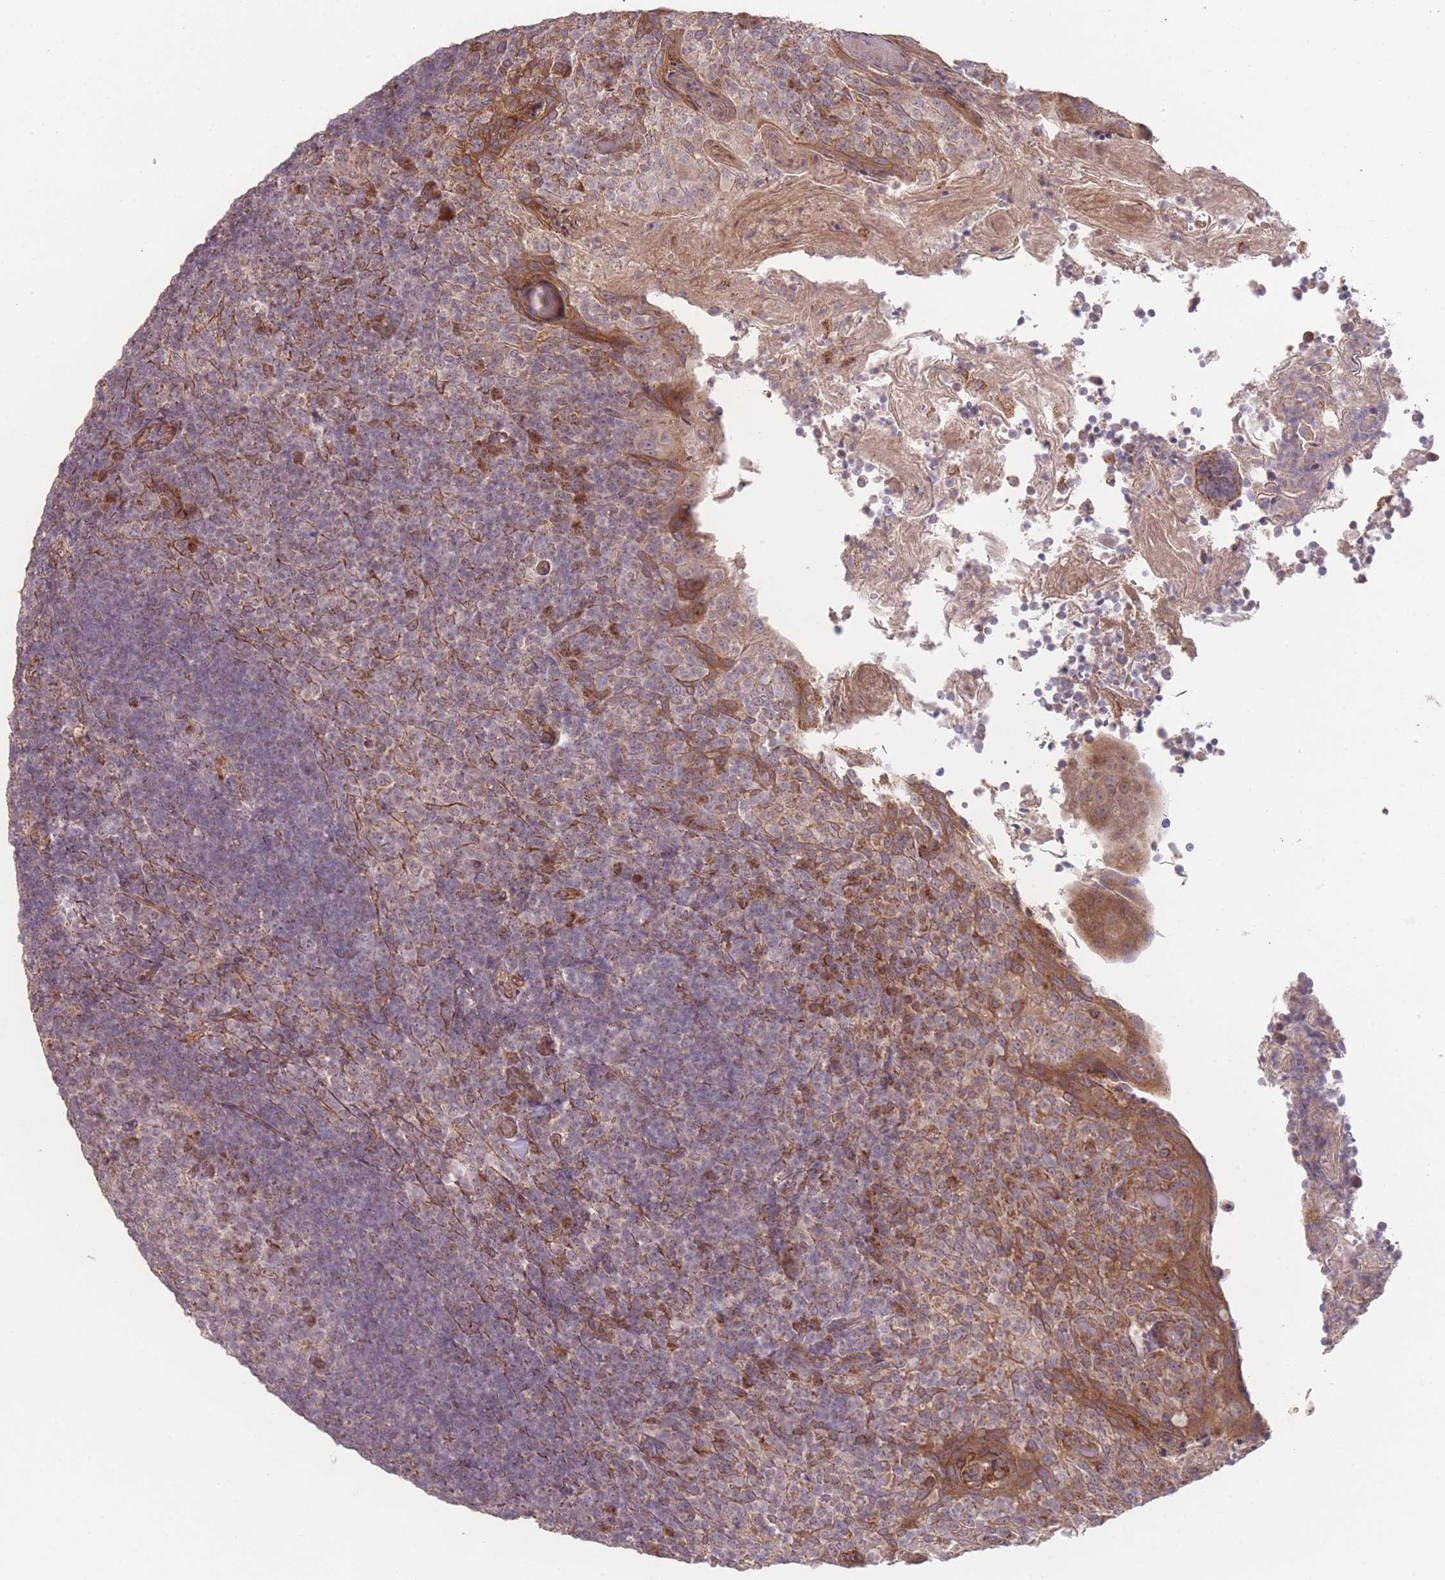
{"staining": {"intensity": "negative", "quantity": "none", "location": "none"}, "tissue": "tonsil", "cell_type": "Germinal center cells", "image_type": "normal", "snomed": [{"axis": "morphology", "description": "Normal tissue, NOS"}, {"axis": "topography", "description": "Tonsil"}], "caption": "High magnification brightfield microscopy of benign tonsil stained with DAB (3,3'-diaminobenzidine) (brown) and counterstained with hematoxylin (blue): germinal center cells show no significant positivity. (DAB IHC, high magnification).", "gene": "PXMP4", "patient": {"sex": "female", "age": 10}}